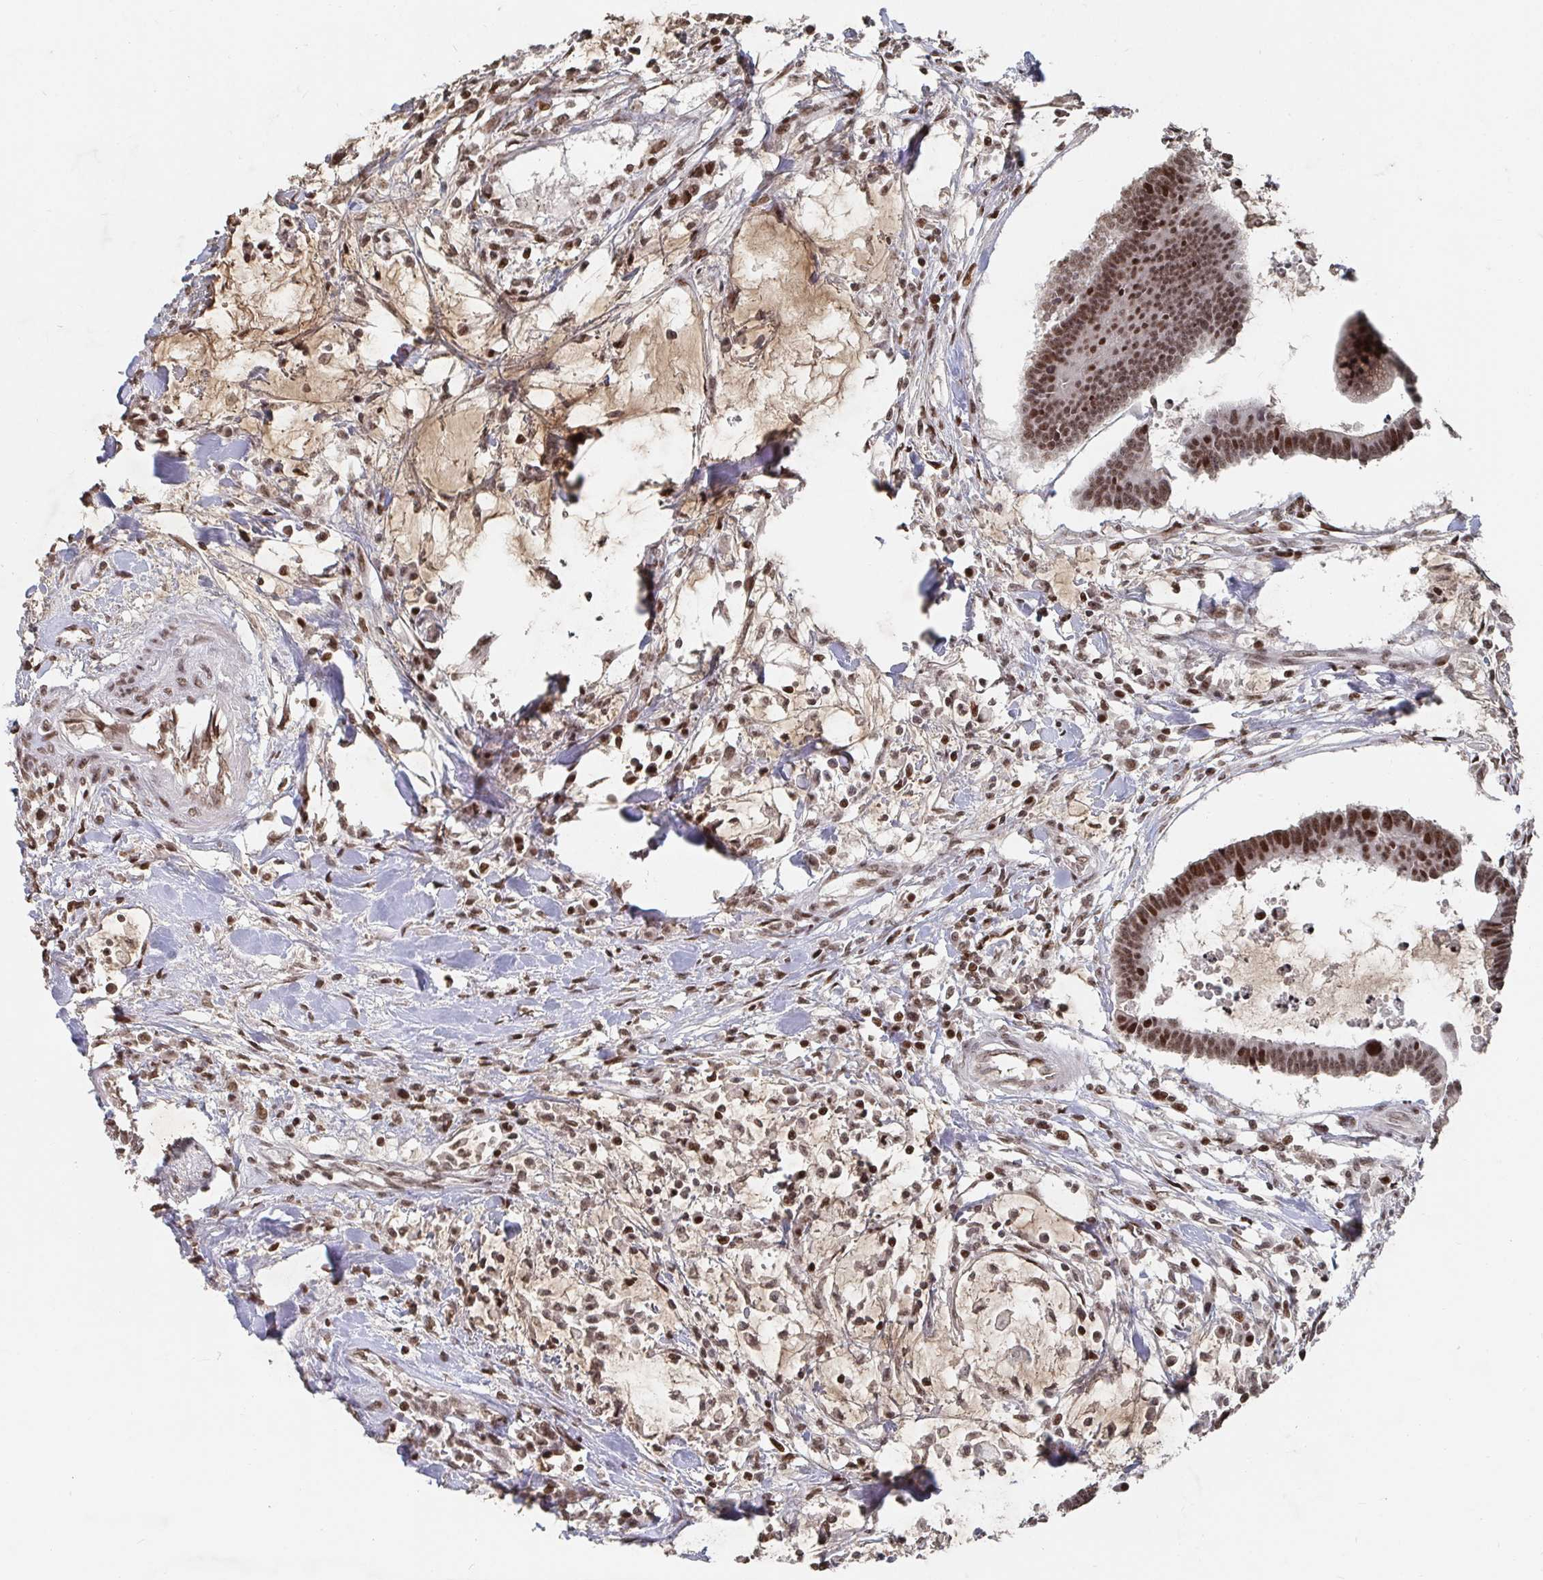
{"staining": {"intensity": "moderate", "quantity": ">75%", "location": "nuclear"}, "tissue": "colorectal cancer", "cell_type": "Tumor cells", "image_type": "cancer", "snomed": [{"axis": "morphology", "description": "Adenocarcinoma, NOS"}, {"axis": "topography", "description": "Colon"}], "caption": "IHC micrograph of human colorectal cancer (adenocarcinoma) stained for a protein (brown), which exhibits medium levels of moderate nuclear expression in approximately >75% of tumor cells.", "gene": "ZDHHC12", "patient": {"sex": "female", "age": 78}}